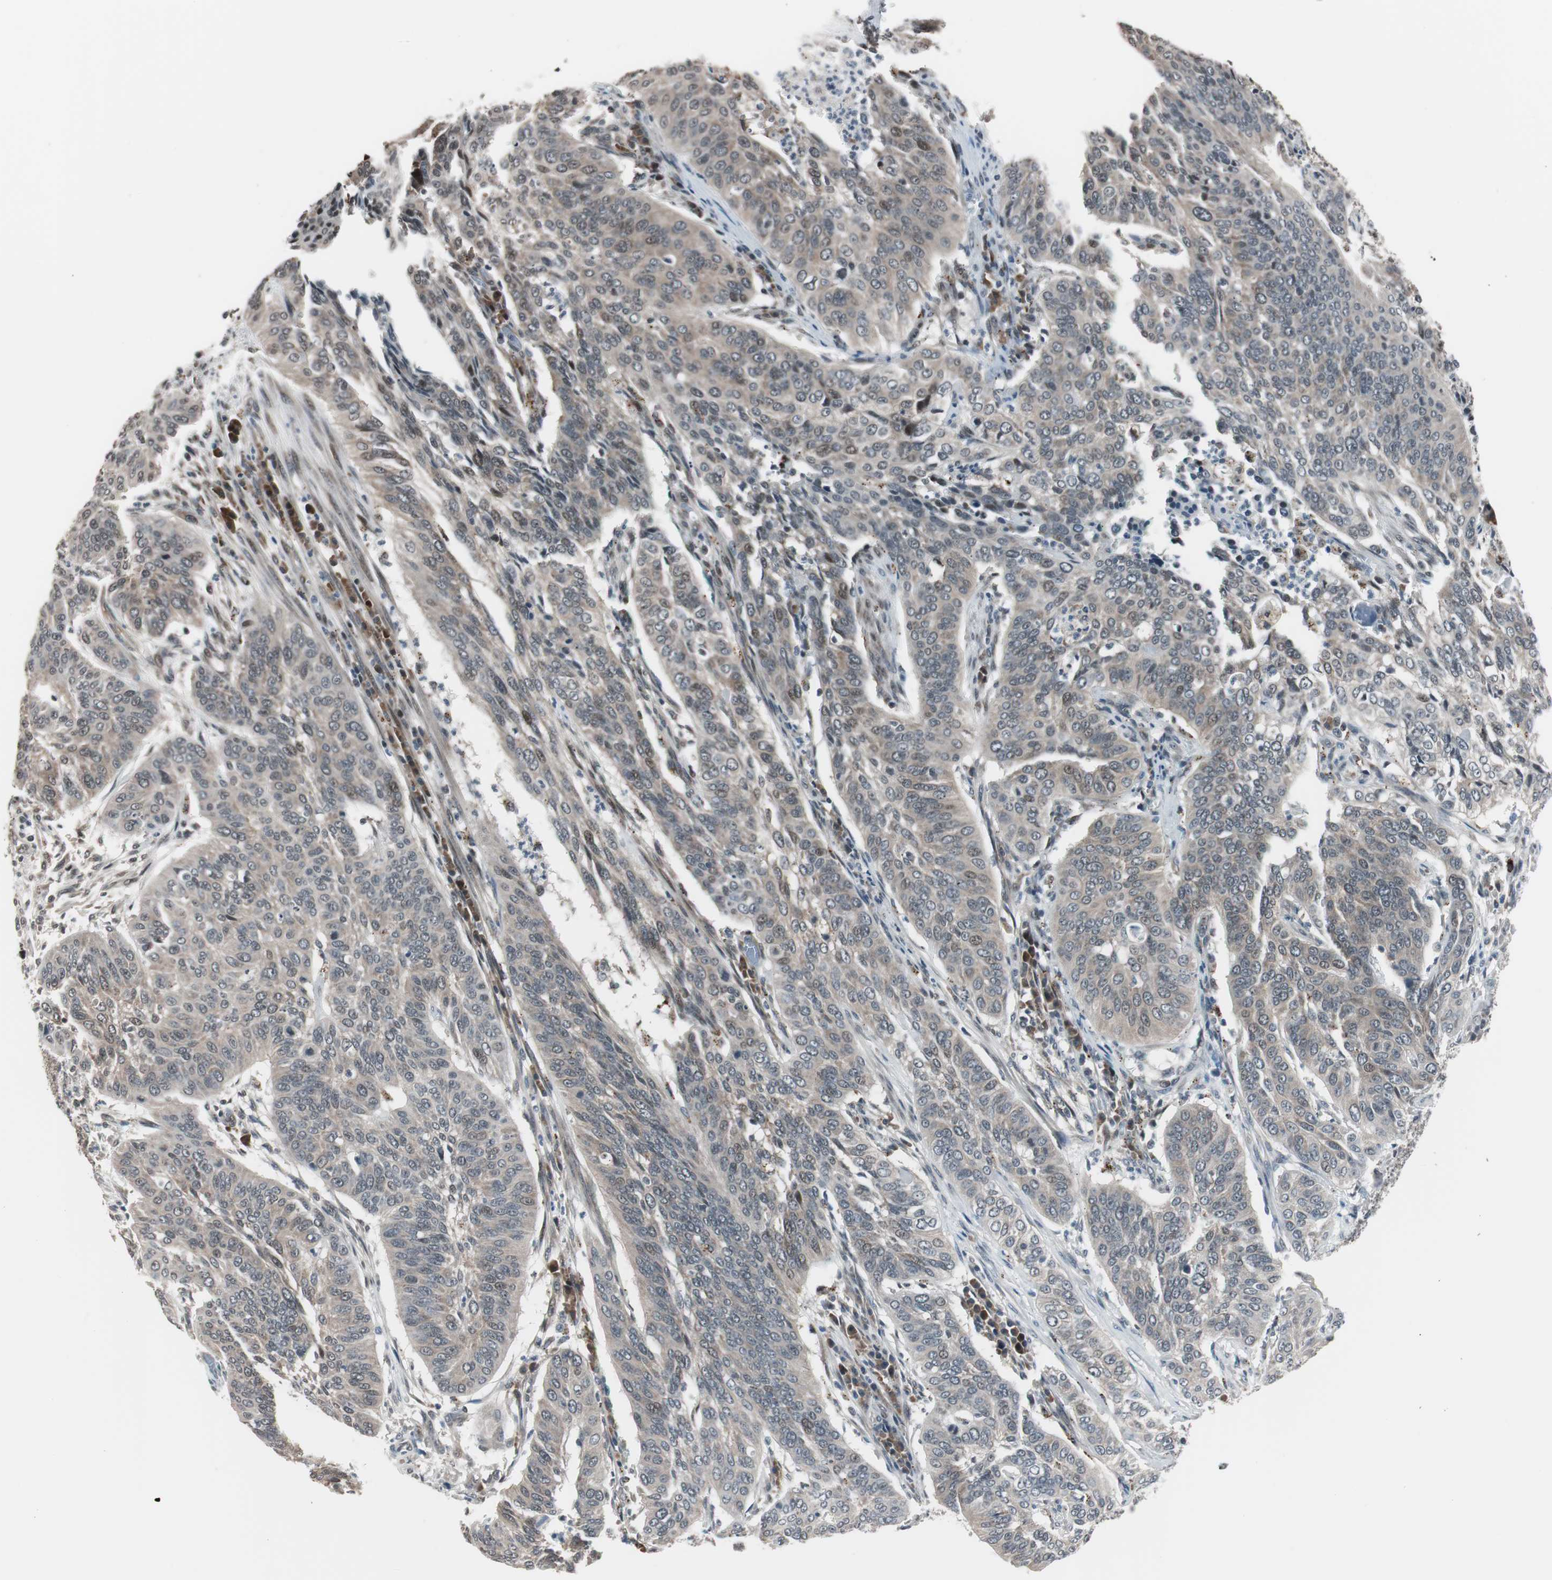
{"staining": {"intensity": "weak", "quantity": "25%-75%", "location": "cytoplasmic/membranous,nuclear"}, "tissue": "cervical cancer", "cell_type": "Tumor cells", "image_type": "cancer", "snomed": [{"axis": "morphology", "description": "Squamous cell carcinoma, NOS"}, {"axis": "topography", "description": "Cervix"}], "caption": "Weak cytoplasmic/membranous and nuclear positivity for a protein is identified in approximately 25%-75% of tumor cells of squamous cell carcinoma (cervical) using IHC.", "gene": "BOLA1", "patient": {"sex": "female", "age": 39}}